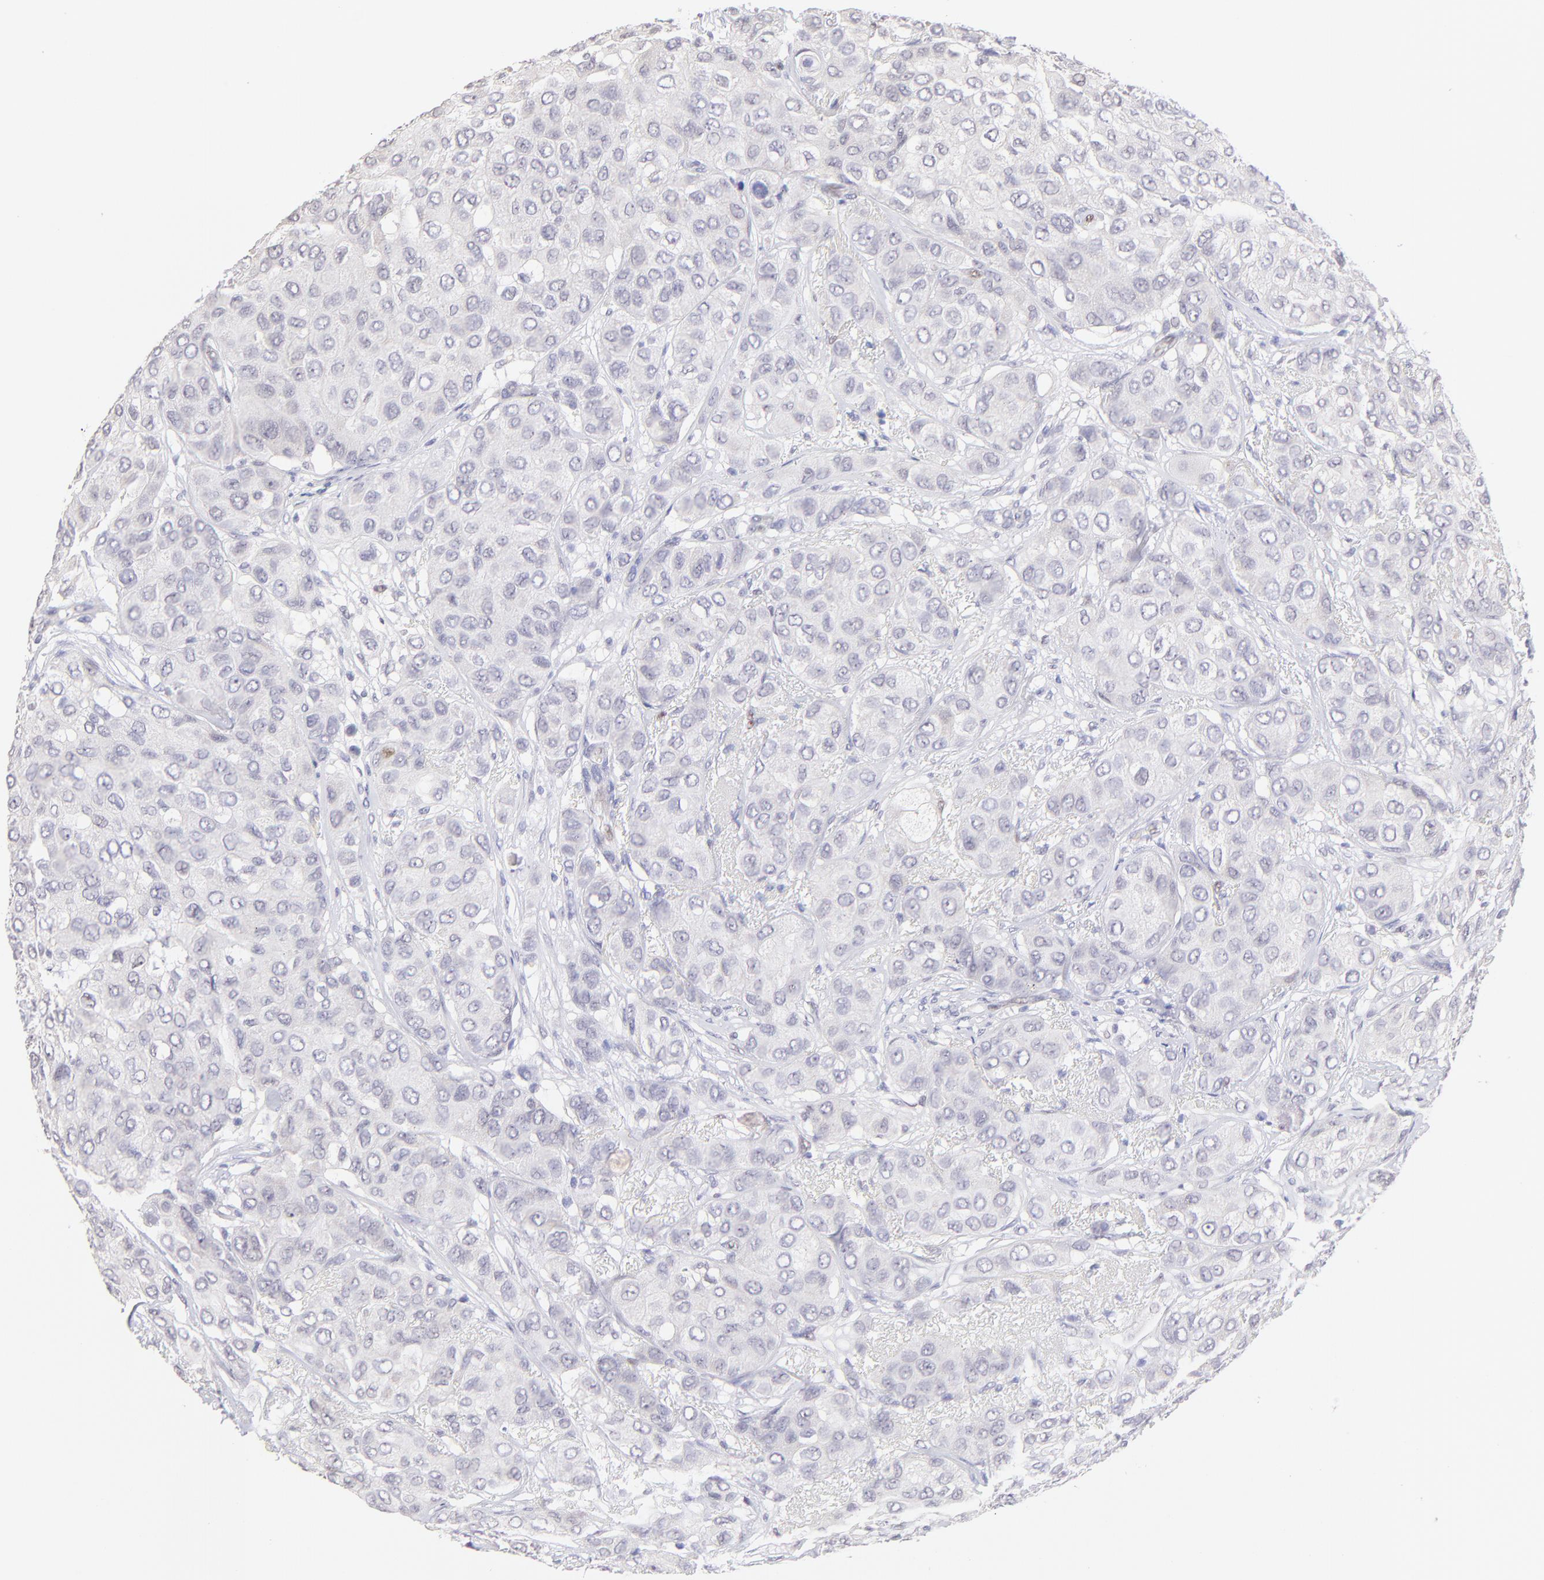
{"staining": {"intensity": "negative", "quantity": "none", "location": "none"}, "tissue": "breast cancer", "cell_type": "Tumor cells", "image_type": "cancer", "snomed": [{"axis": "morphology", "description": "Duct carcinoma"}, {"axis": "topography", "description": "Breast"}], "caption": "Tumor cells are negative for protein expression in human breast cancer. Nuclei are stained in blue.", "gene": "KLF4", "patient": {"sex": "female", "age": 68}}